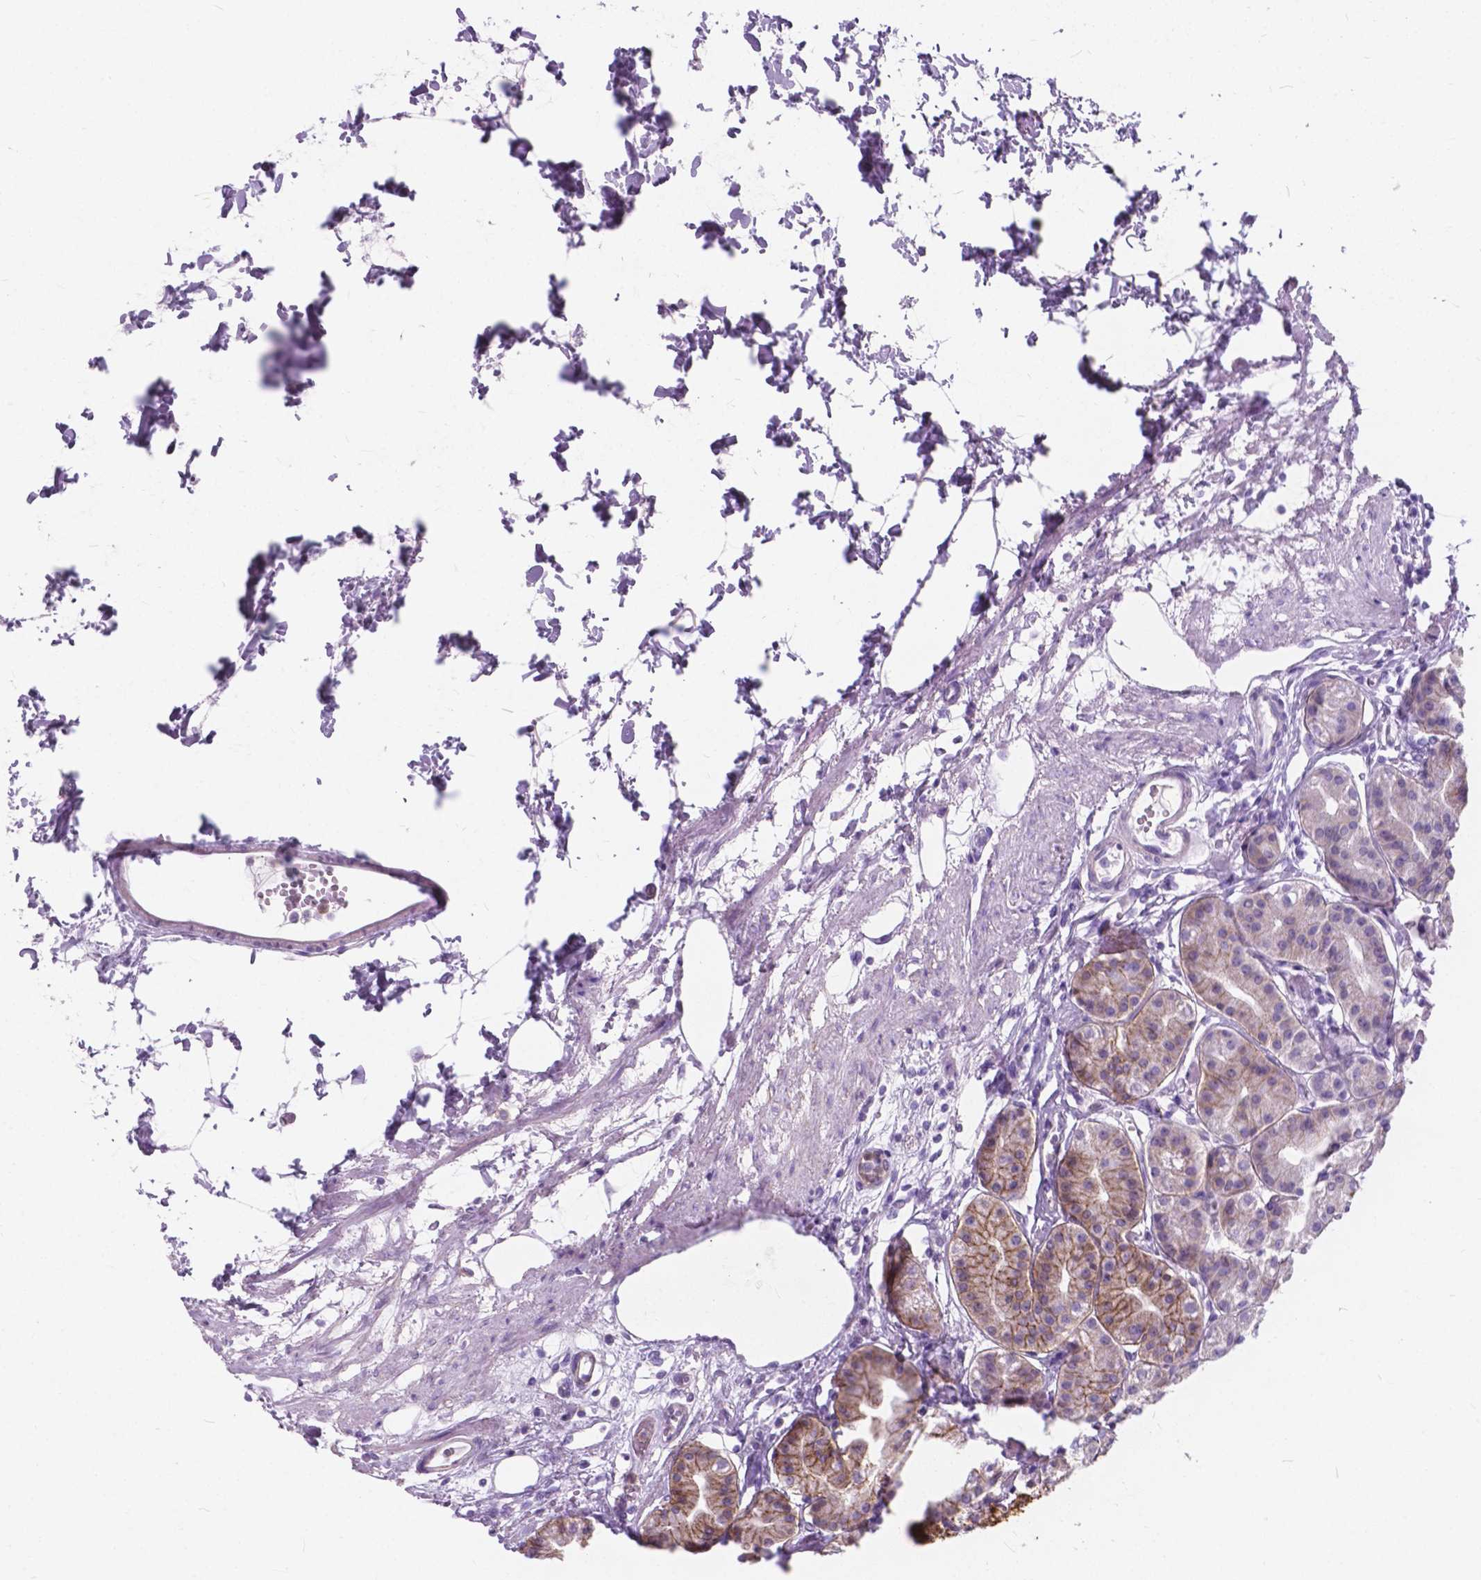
{"staining": {"intensity": "moderate", "quantity": "25%-75%", "location": "cytoplasmic/membranous"}, "tissue": "stomach", "cell_type": "Glandular cells", "image_type": "normal", "snomed": [{"axis": "morphology", "description": "Normal tissue, NOS"}, {"axis": "topography", "description": "Skeletal muscle"}, {"axis": "topography", "description": "Stomach"}], "caption": "Moderate cytoplasmic/membranous expression for a protein is seen in about 25%-75% of glandular cells of unremarkable stomach using immunohistochemistry (IHC).", "gene": "KIAA0040", "patient": {"sex": "female", "age": 57}}